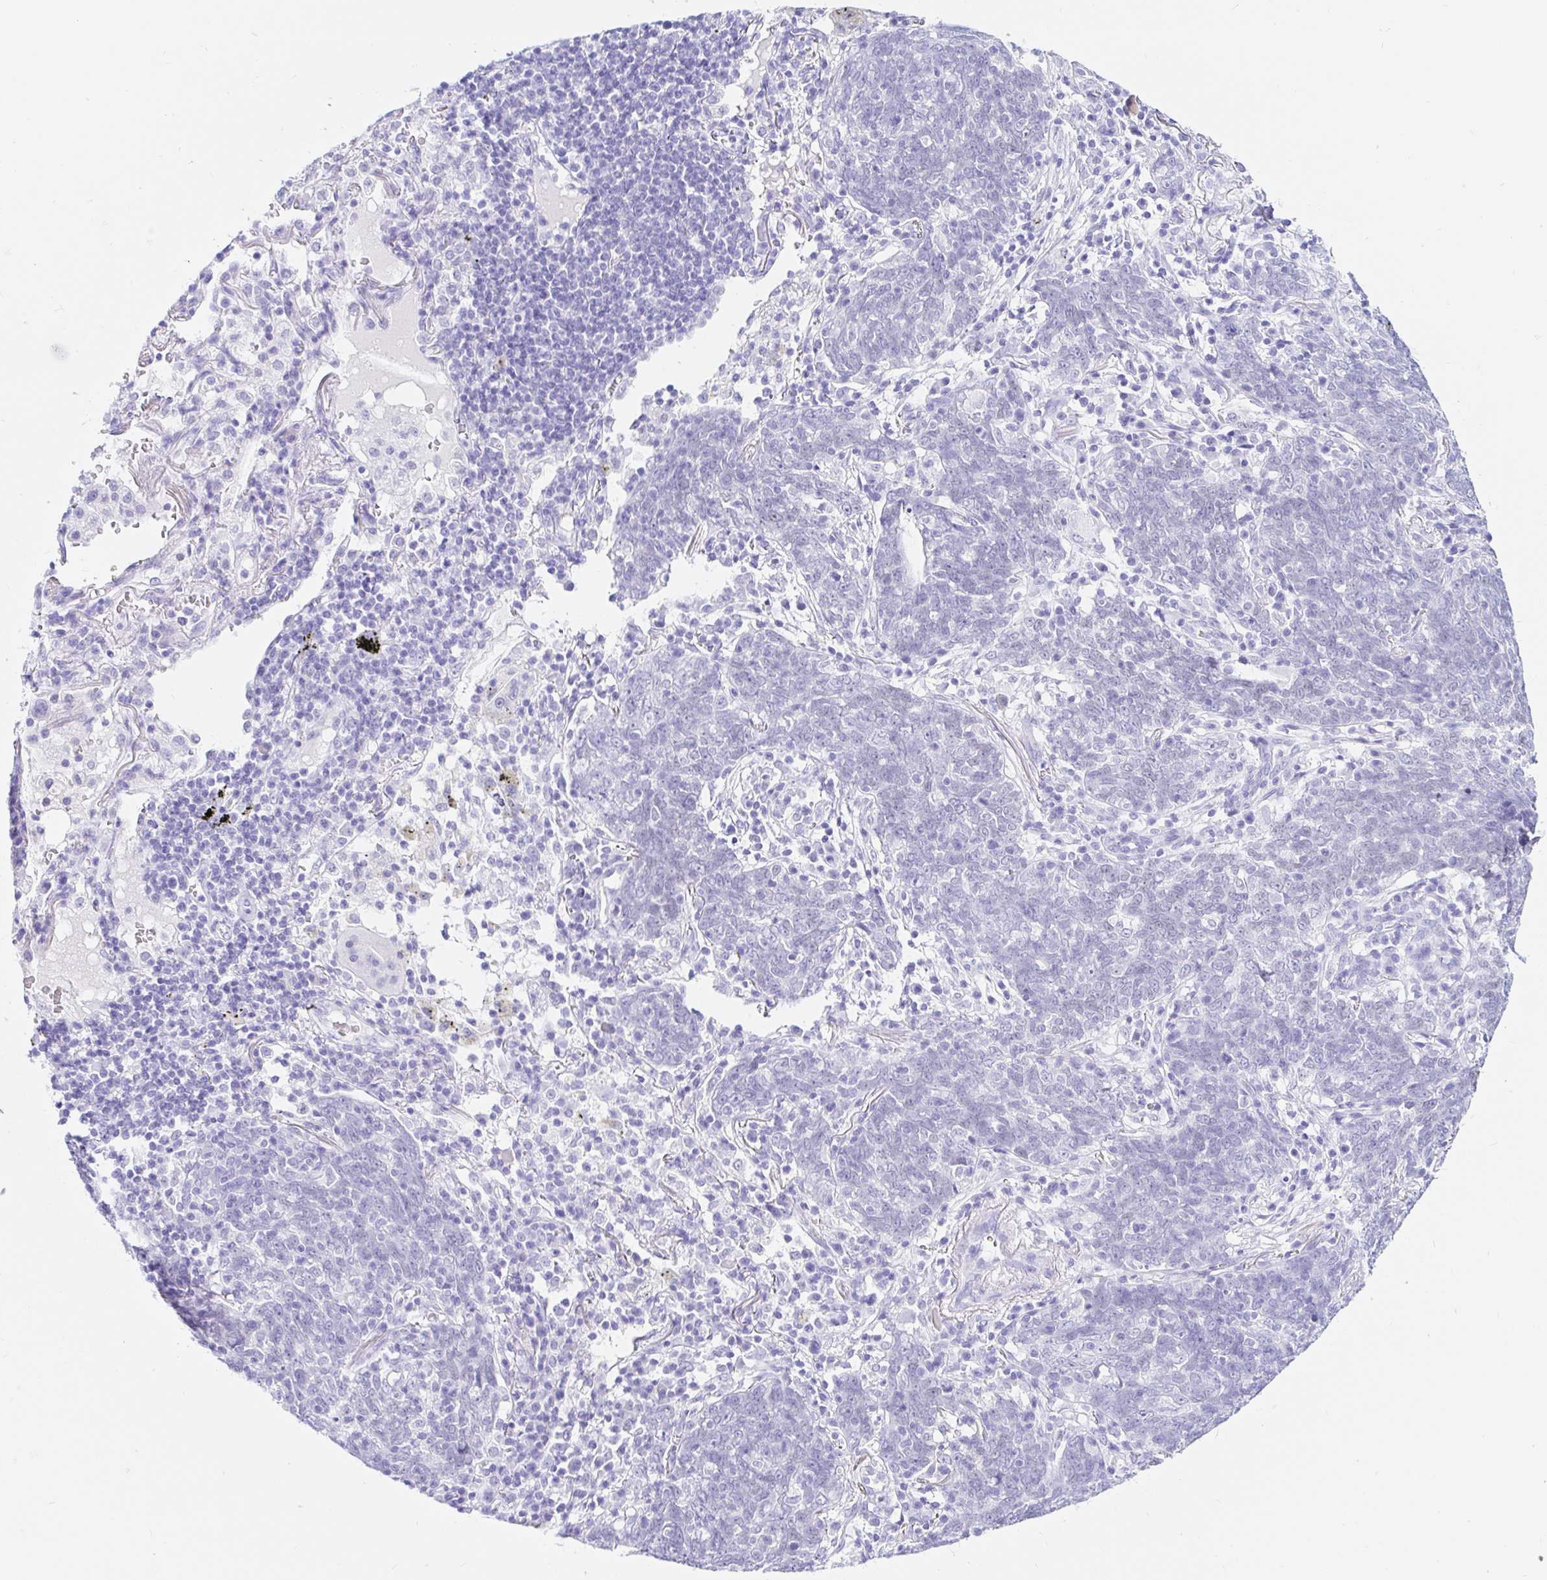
{"staining": {"intensity": "negative", "quantity": "none", "location": "none"}, "tissue": "lung cancer", "cell_type": "Tumor cells", "image_type": "cancer", "snomed": [{"axis": "morphology", "description": "Squamous cell carcinoma, NOS"}, {"axis": "topography", "description": "Lung"}], "caption": "An IHC photomicrograph of lung squamous cell carcinoma is shown. There is no staining in tumor cells of lung squamous cell carcinoma. The staining was performed using DAB (3,3'-diaminobenzidine) to visualize the protein expression in brown, while the nuclei were stained in blue with hematoxylin (Magnification: 20x).", "gene": "OR6T1", "patient": {"sex": "female", "age": 72}}